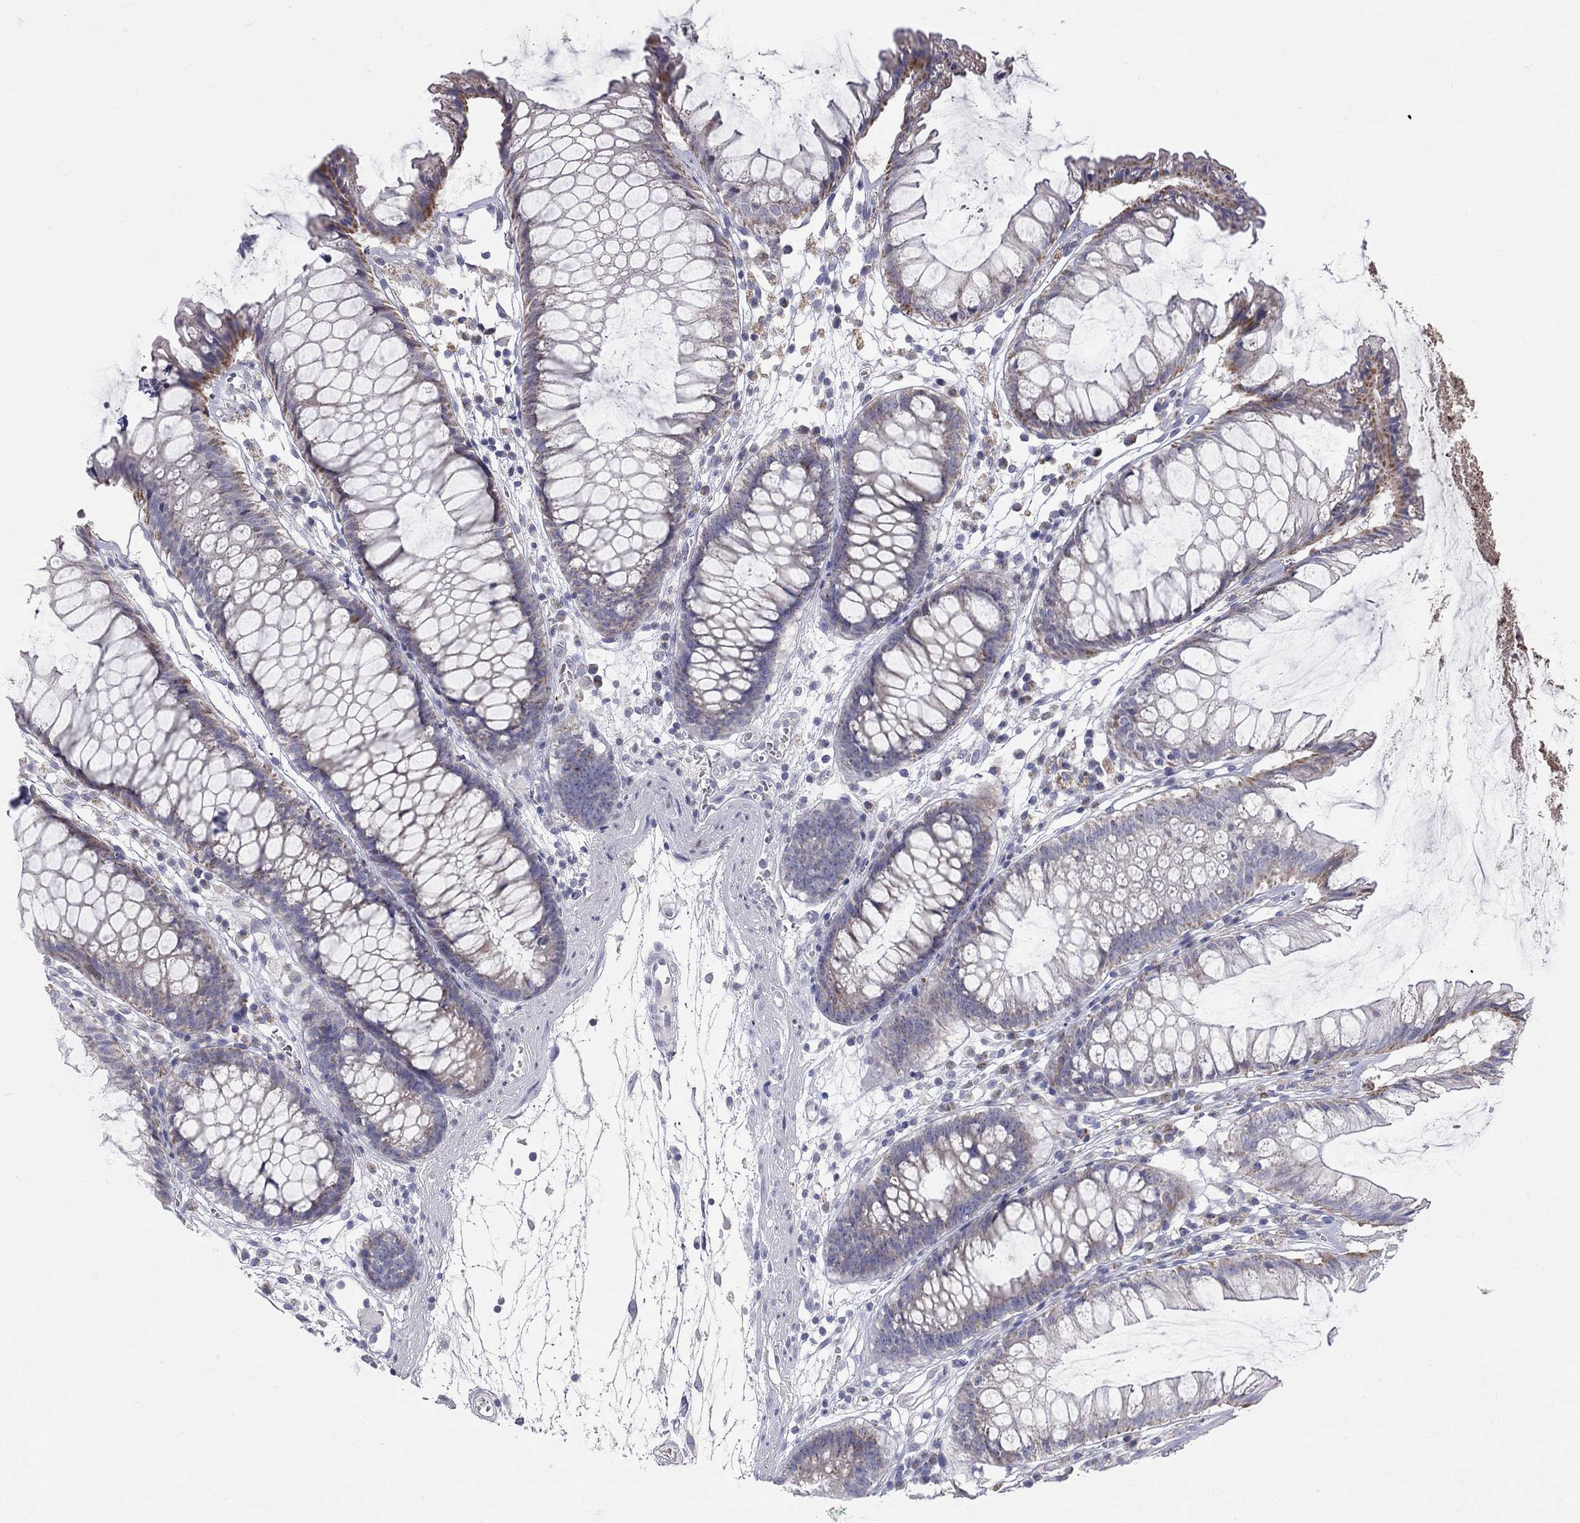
{"staining": {"intensity": "negative", "quantity": "none", "location": "none"}, "tissue": "colon", "cell_type": "Endothelial cells", "image_type": "normal", "snomed": [{"axis": "morphology", "description": "Normal tissue, NOS"}, {"axis": "morphology", "description": "Adenocarcinoma, NOS"}, {"axis": "topography", "description": "Colon"}], "caption": "A high-resolution image shows IHC staining of unremarkable colon, which exhibits no significant expression in endothelial cells. (Brightfield microscopy of DAB IHC at high magnification).", "gene": "HMX2", "patient": {"sex": "male", "age": 65}}